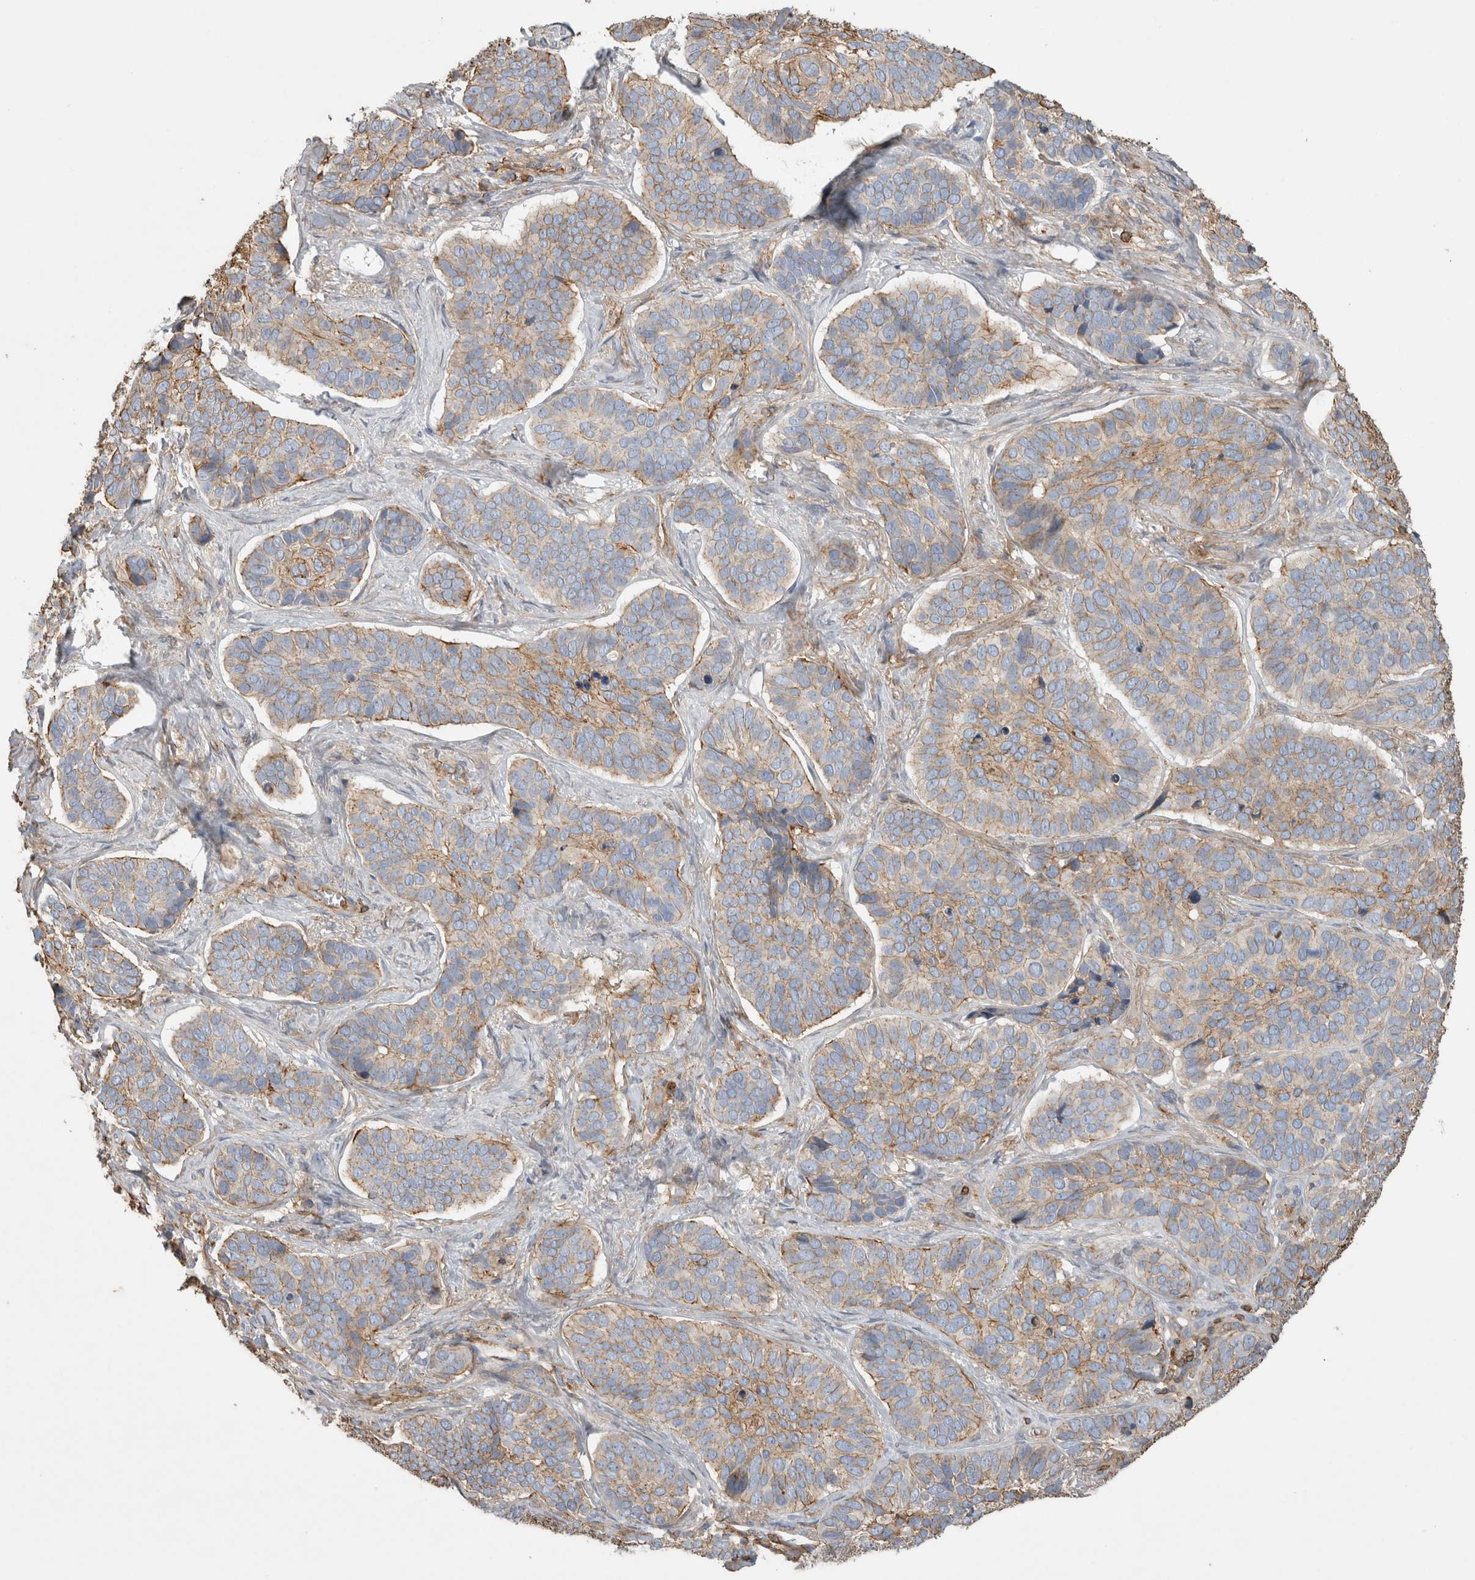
{"staining": {"intensity": "moderate", "quantity": "25%-75%", "location": "cytoplasmic/membranous"}, "tissue": "skin cancer", "cell_type": "Tumor cells", "image_type": "cancer", "snomed": [{"axis": "morphology", "description": "Basal cell carcinoma"}, {"axis": "topography", "description": "Skin"}], "caption": "An IHC image of tumor tissue is shown. Protein staining in brown labels moderate cytoplasmic/membranous positivity in skin cancer (basal cell carcinoma) within tumor cells.", "gene": "GPER1", "patient": {"sex": "male", "age": 62}}